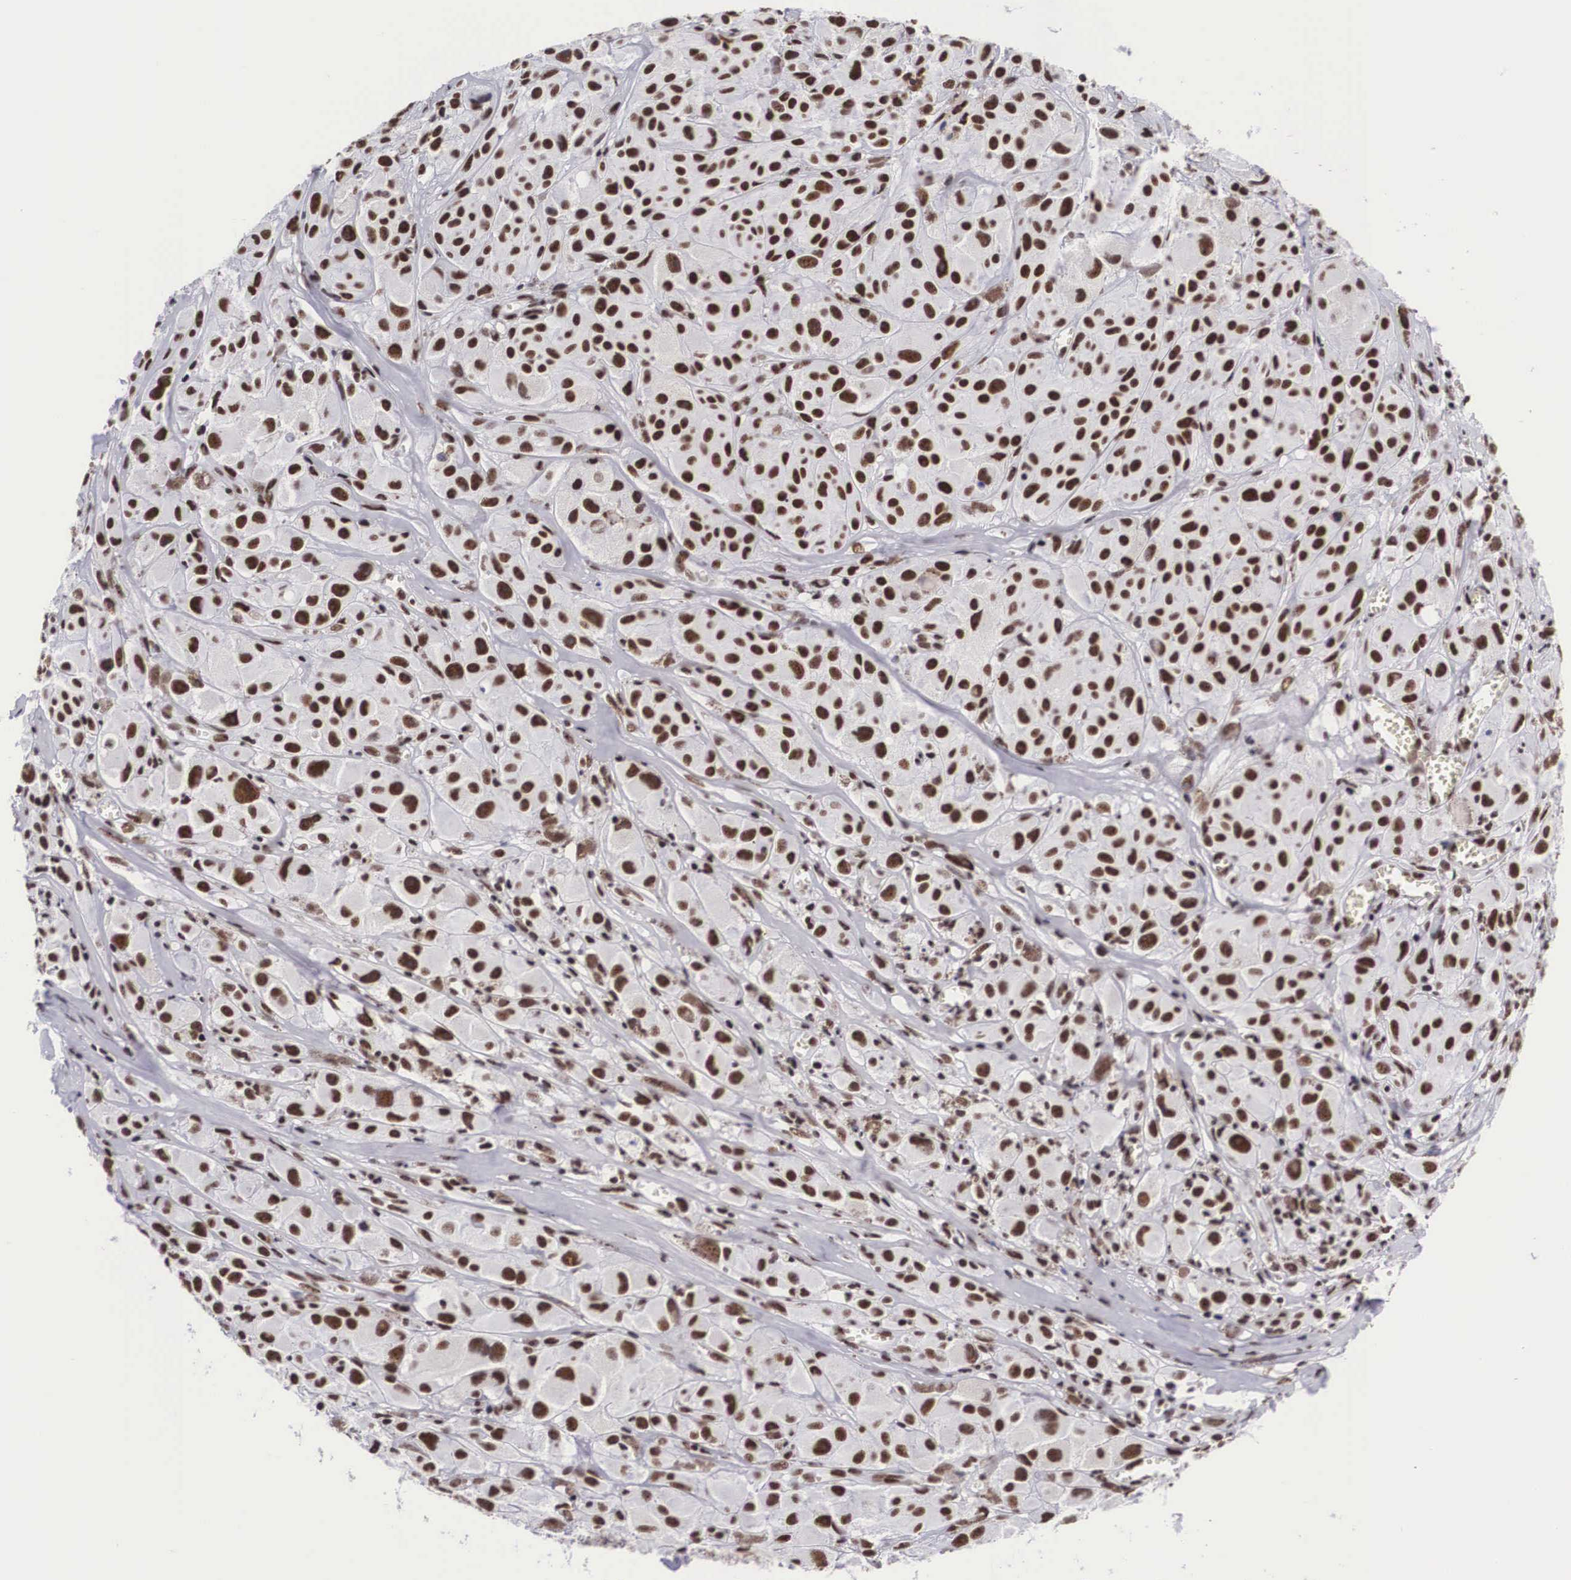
{"staining": {"intensity": "moderate", "quantity": ">75%", "location": "nuclear"}, "tissue": "melanoma", "cell_type": "Tumor cells", "image_type": "cancer", "snomed": [{"axis": "morphology", "description": "Malignant melanoma, NOS"}, {"axis": "topography", "description": "Skin"}], "caption": "A photomicrograph of human melanoma stained for a protein exhibits moderate nuclear brown staining in tumor cells. (DAB (3,3'-diaminobenzidine) = brown stain, brightfield microscopy at high magnification).", "gene": "SF3A1", "patient": {"sex": "male", "age": 56}}